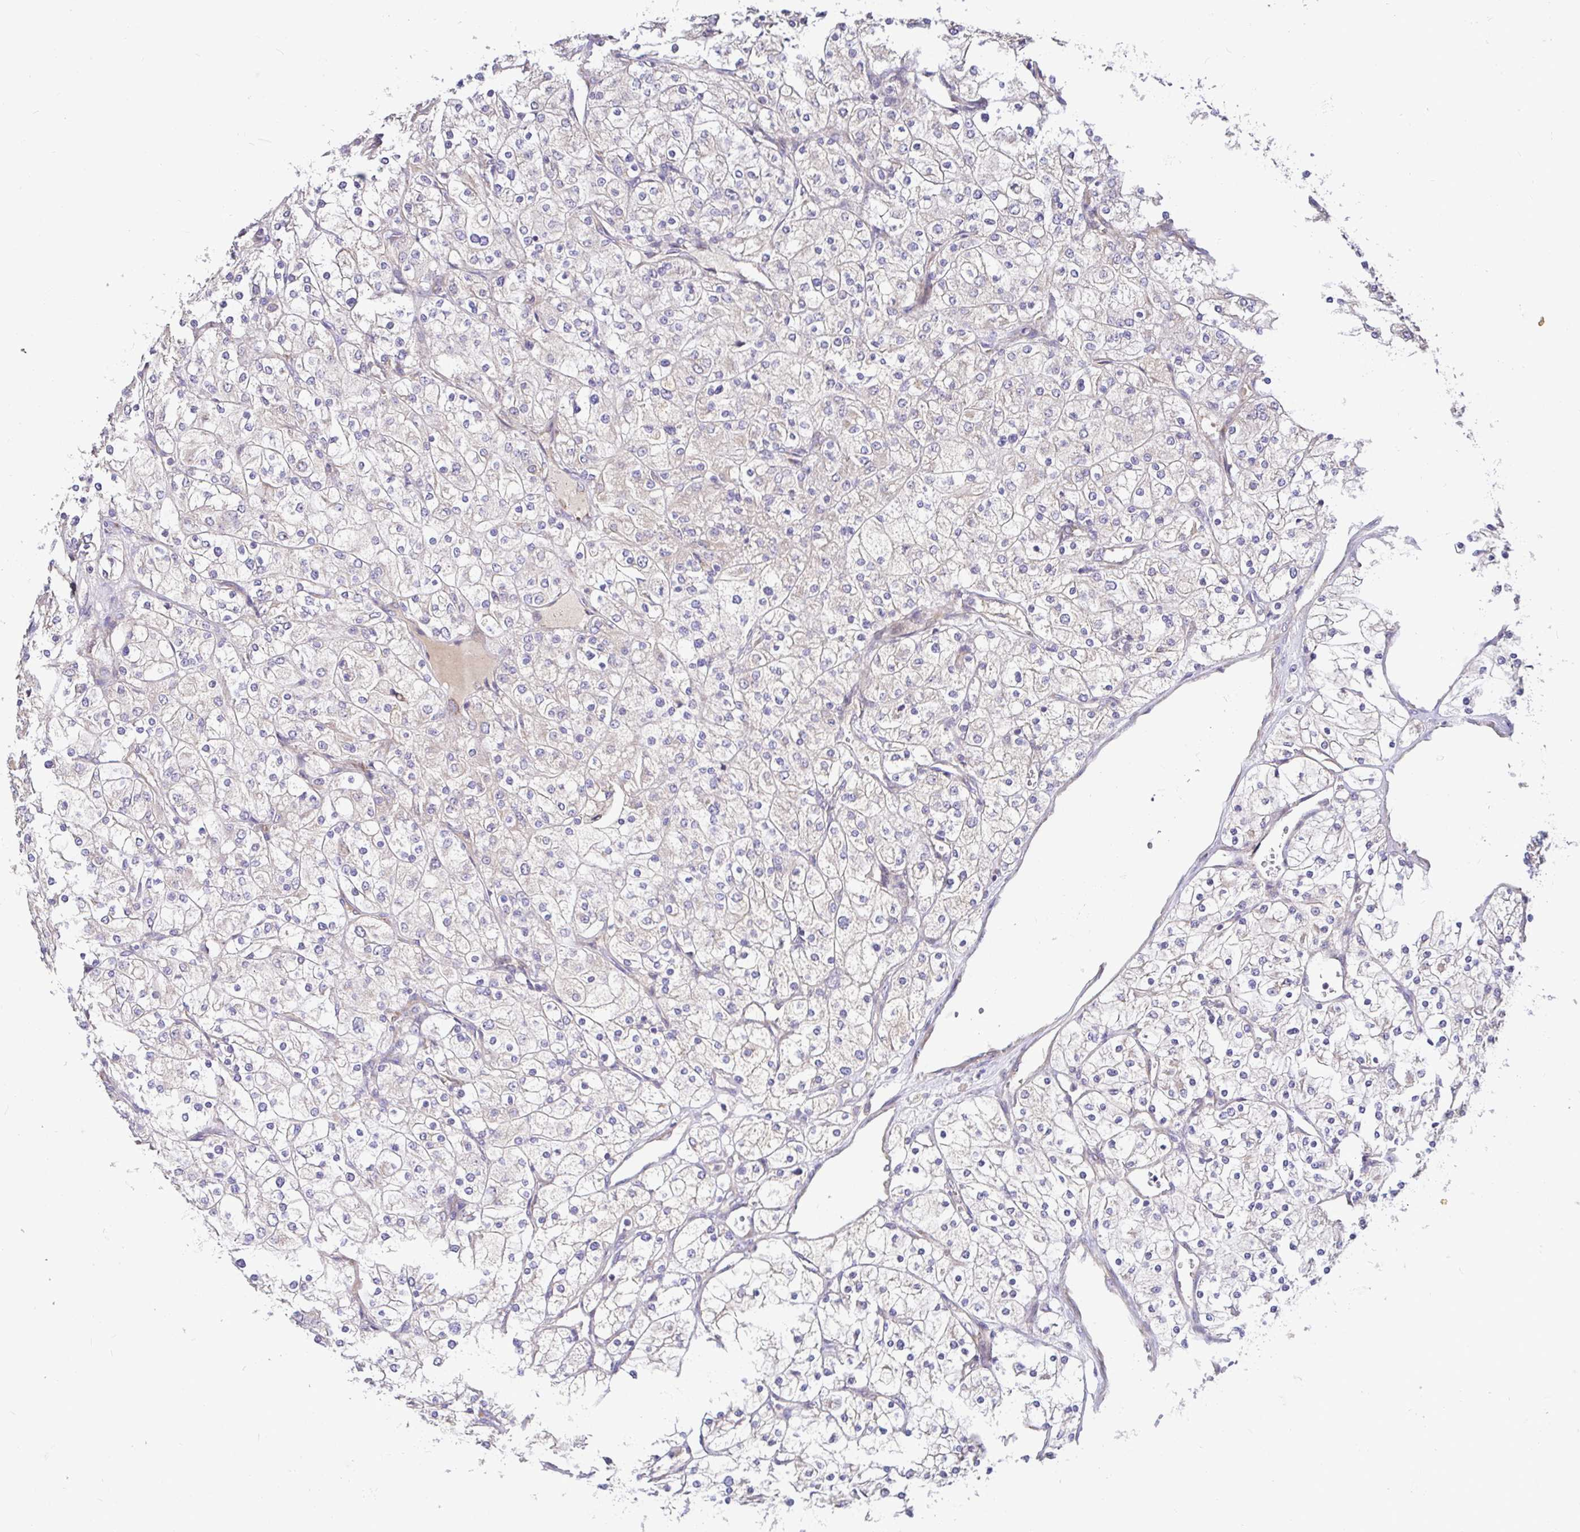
{"staining": {"intensity": "negative", "quantity": "none", "location": "none"}, "tissue": "renal cancer", "cell_type": "Tumor cells", "image_type": "cancer", "snomed": [{"axis": "morphology", "description": "Adenocarcinoma, NOS"}, {"axis": "topography", "description": "Kidney"}], "caption": "Tumor cells are negative for brown protein staining in renal adenocarcinoma.", "gene": "ELP1", "patient": {"sex": "male", "age": 80}}